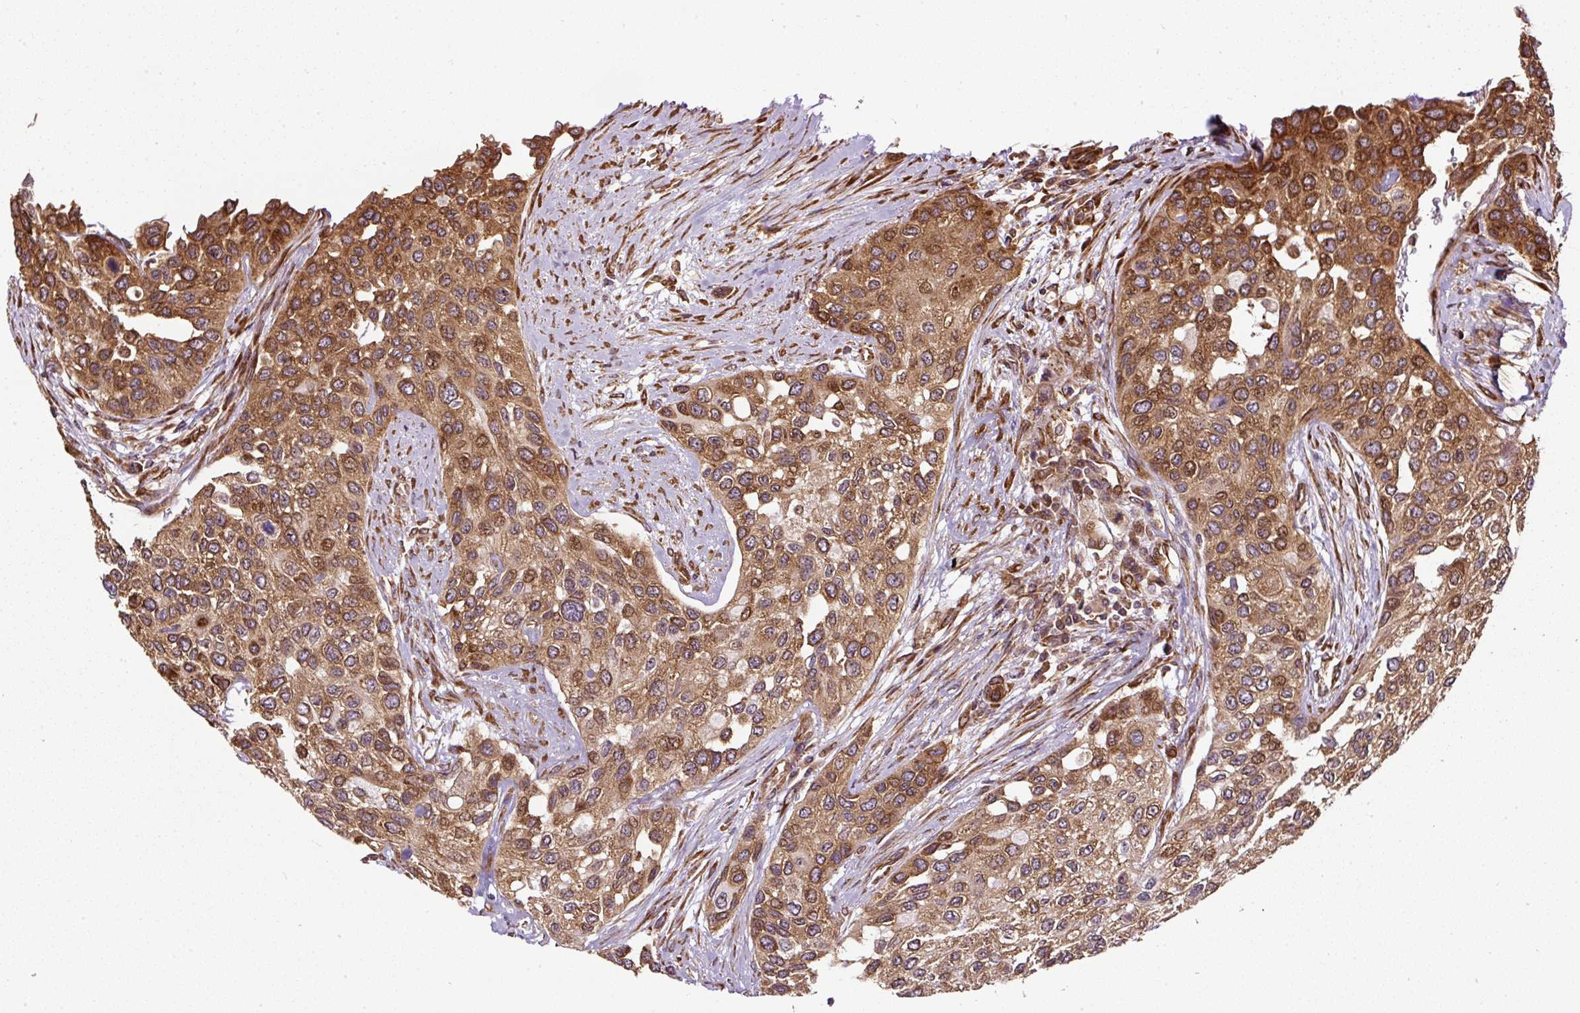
{"staining": {"intensity": "moderate", "quantity": ">75%", "location": "cytoplasmic/membranous"}, "tissue": "urothelial cancer", "cell_type": "Tumor cells", "image_type": "cancer", "snomed": [{"axis": "morphology", "description": "Normal tissue, NOS"}, {"axis": "morphology", "description": "Urothelial carcinoma, High grade"}, {"axis": "topography", "description": "Vascular tissue"}, {"axis": "topography", "description": "Urinary bladder"}], "caption": "A medium amount of moderate cytoplasmic/membranous expression is seen in approximately >75% of tumor cells in urothelial cancer tissue. (DAB (3,3'-diaminobenzidine) IHC, brown staining for protein, blue staining for nuclei).", "gene": "KDM4E", "patient": {"sex": "female", "age": 56}}